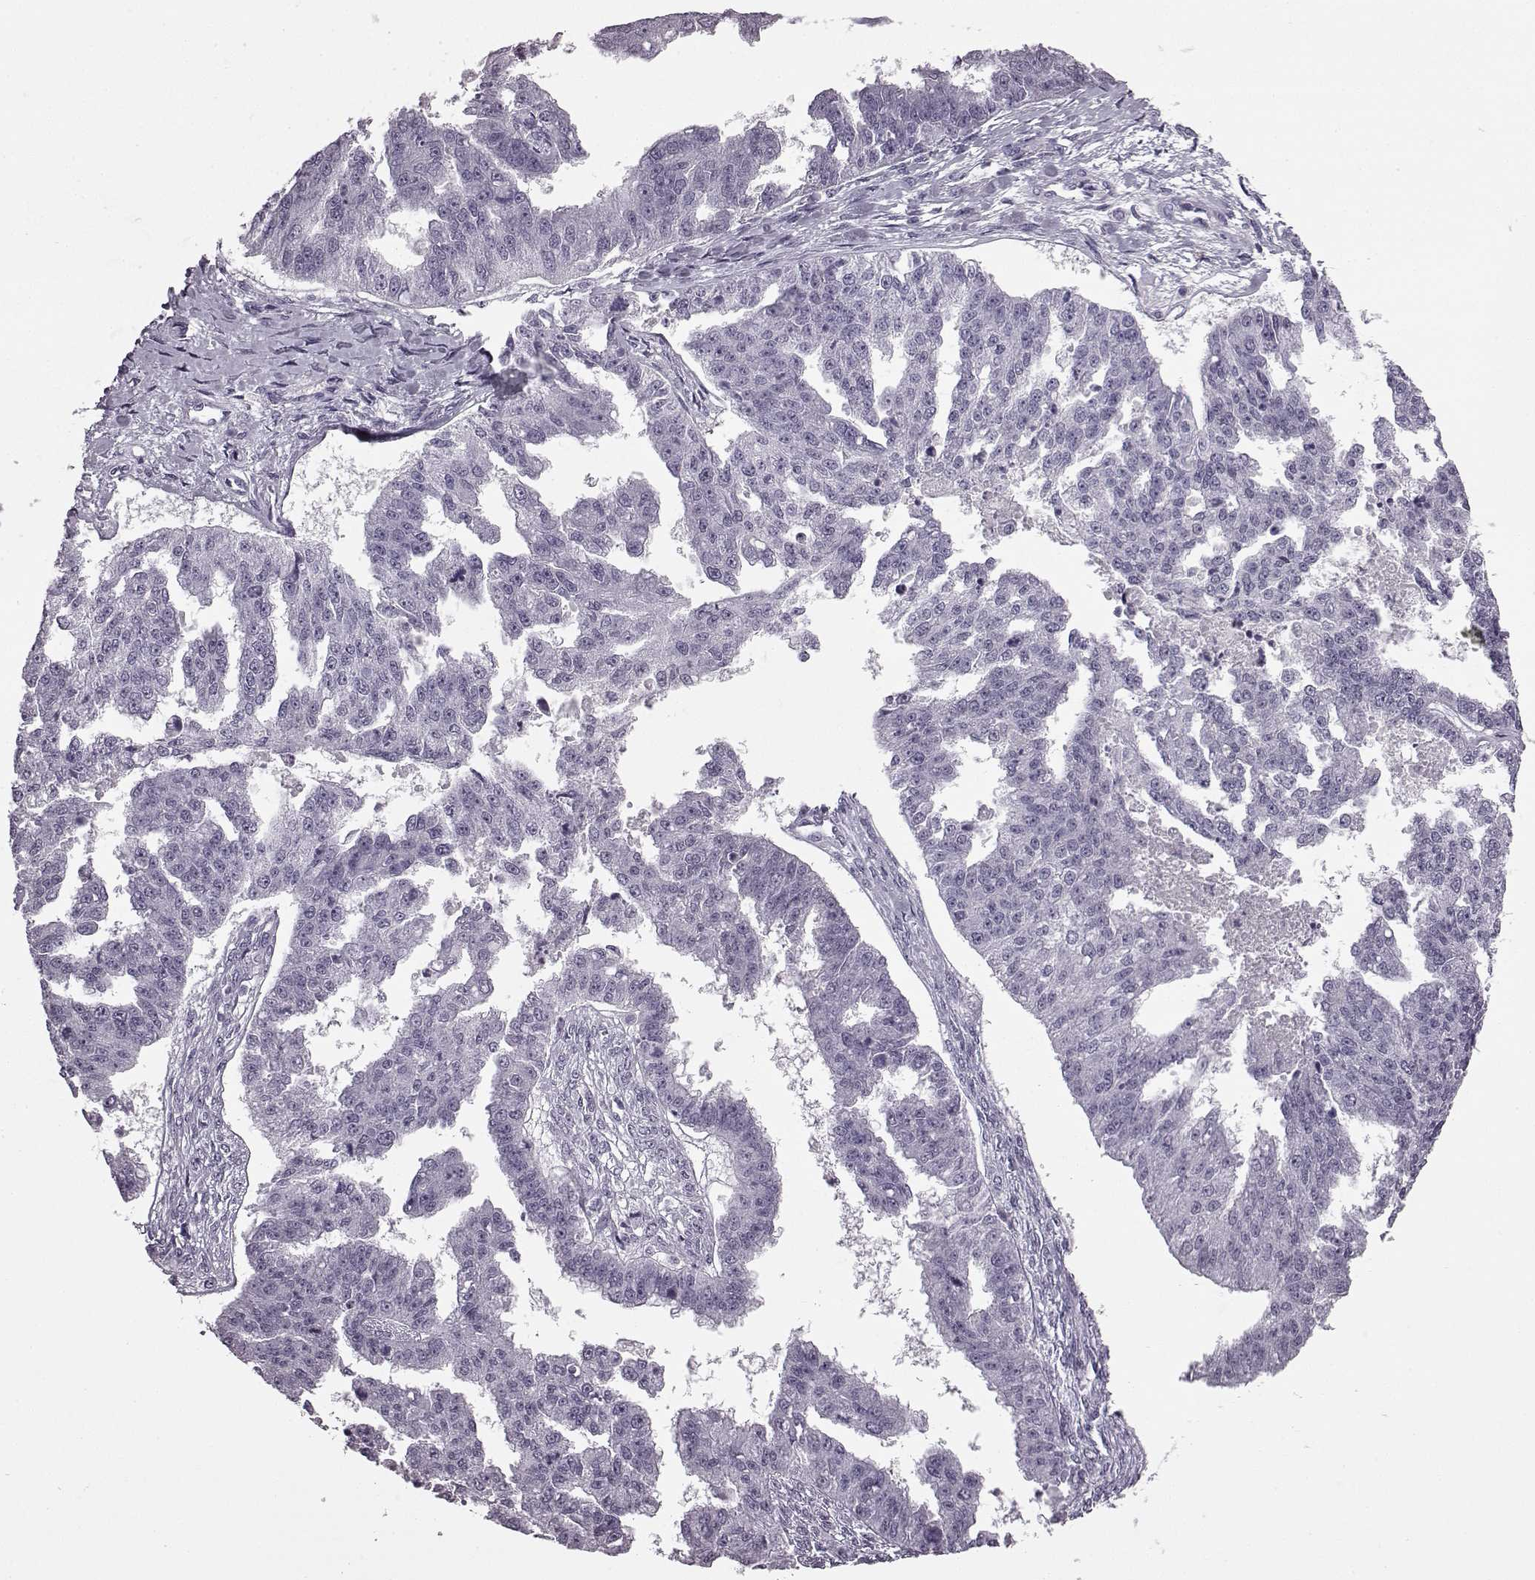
{"staining": {"intensity": "negative", "quantity": "none", "location": "none"}, "tissue": "ovarian cancer", "cell_type": "Tumor cells", "image_type": "cancer", "snomed": [{"axis": "morphology", "description": "Cystadenocarcinoma, serous, NOS"}, {"axis": "topography", "description": "Ovary"}], "caption": "There is no significant positivity in tumor cells of serous cystadenocarcinoma (ovarian).", "gene": "PRPH2", "patient": {"sex": "female", "age": 58}}